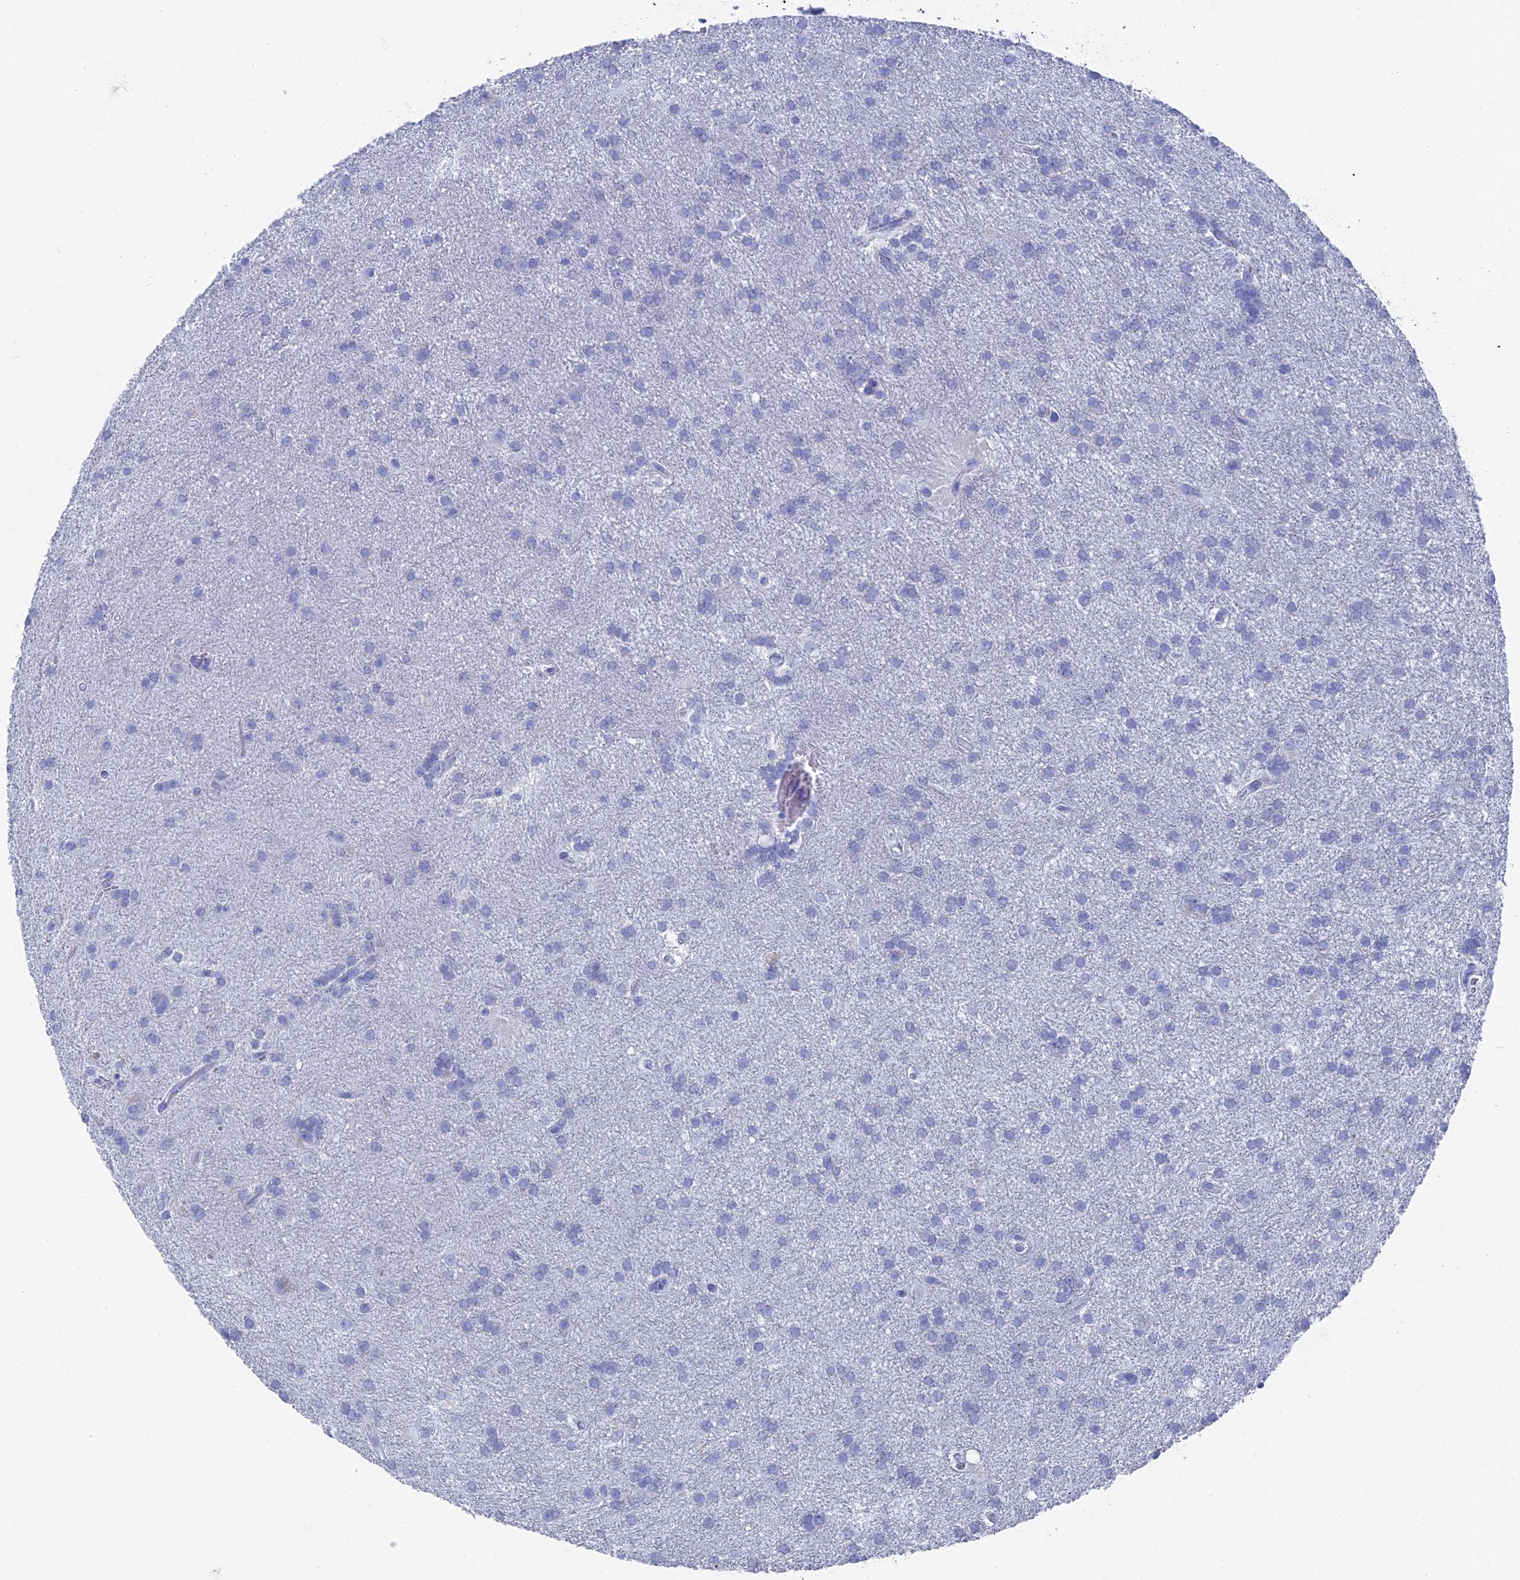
{"staining": {"intensity": "negative", "quantity": "none", "location": "none"}, "tissue": "glioma", "cell_type": "Tumor cells", "image_type": "cancer", "snomed": [{"axis": "morphology", "description": "Glioma, malignant, Low grade"}, {"axis": "topography", "description": "Brain"}], "caption": "Tumor cells are negative for protein expression in human malignant glioma (low-grade).", "gene": "ENPP3", "patient": {"sex": "male", "age": 66}}